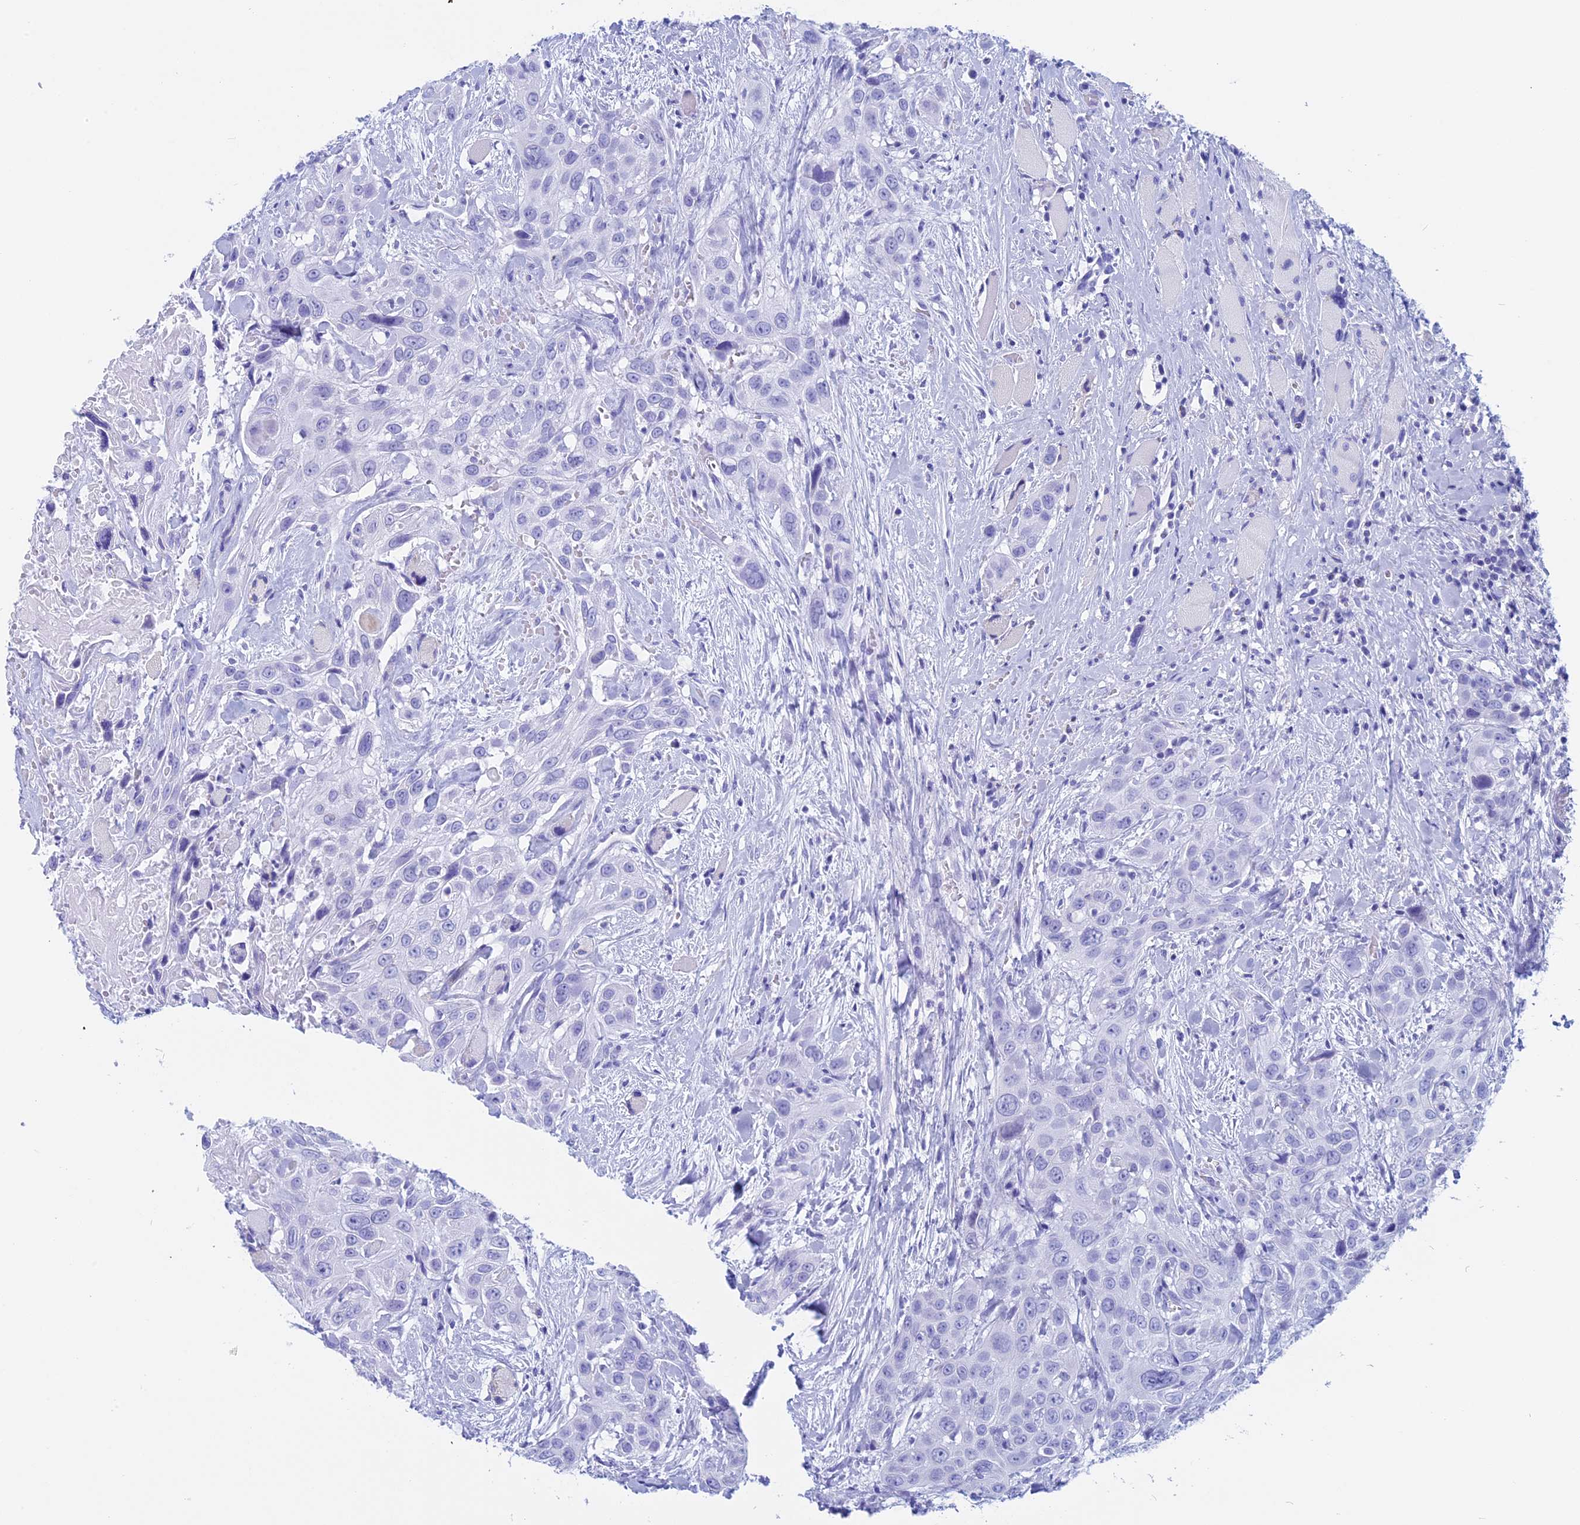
{"staining": {"intensity": "negative", "quantity": "none", "location": "none"}, "tissue": "head and neck cancer", "cell_type": "Tumor cells", "image_type": "cancer", "snomed": [{"axis": "morphology", "description": "Squamous cell carcinoma, NOS"}, {"axis": "topography", "description": "Head-Neck"}], "caption": "An immunohistochemistry (IHC) photomicrograph of head and neck cancer (squamous cell carcinoma) is shown. There is no staining in tumor cells of head and neck cancer (squamous cell carcinoma).", "gene": "FAM169A", "patient": {"sex": "male", "age": 81}}